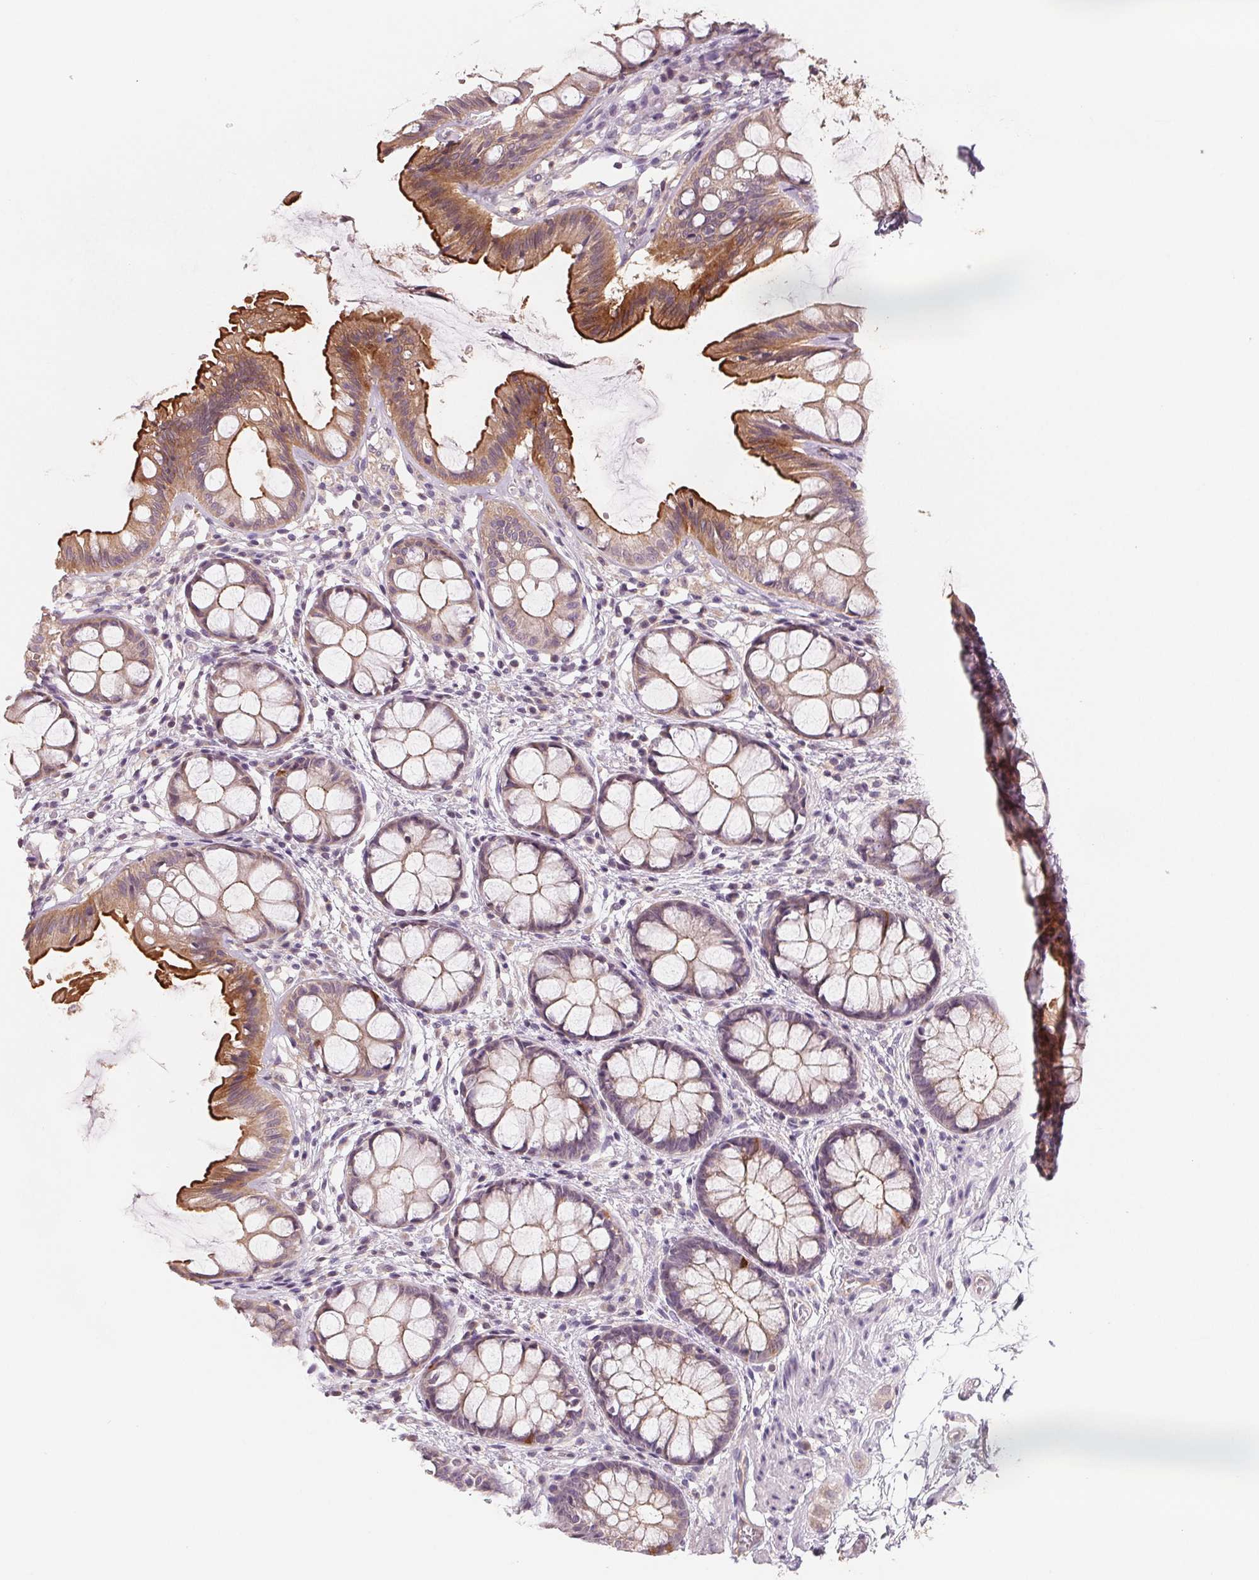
{"staining": {"intensity": "moderate", "quantity": "25%-75%", "location": "cytoplasmic/membranous"}, "tissue": "rectum", "cell_type": "Glandular cells", "image_type": "normal", "snomed": [{"axis": "morphology", "description": "Normal tissue, NOS"}, {"axis": "topography", "description": "Rectum"}], "caption": "Glandular cells reveal medium levels of moderate cytoplasmic/membranous staining in about 25%-75% of cells in benign rectum.", "gene": "AQP8", "patient": {"sex": "female", "age": 62}}